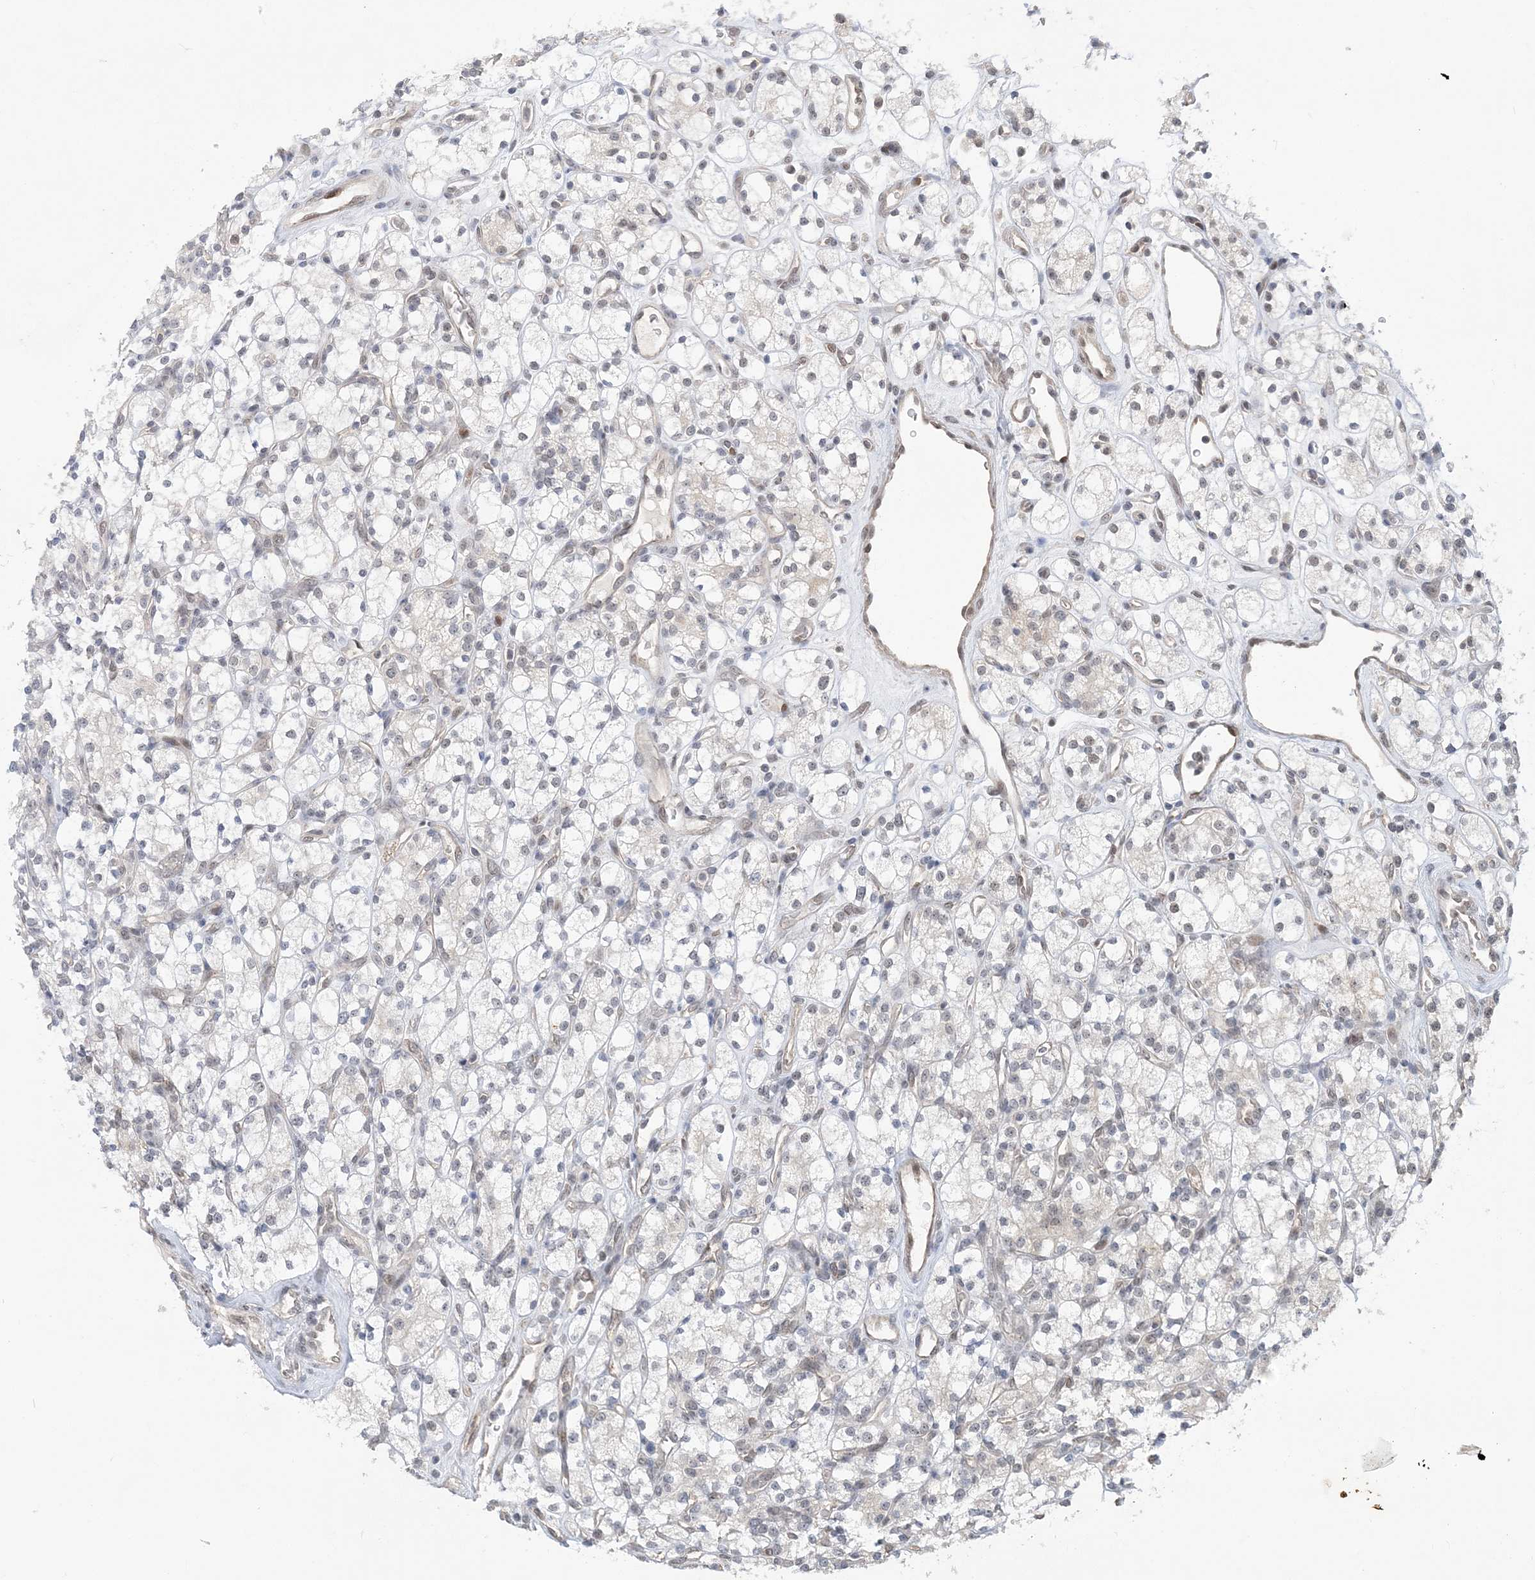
{"staining": {"intensity": "negative", "quantity": "none", "location": "none"}, "tissue": "renal cancer", "cell_type": "Tumor cells", "image_type": "cancer", "snomed": [{"axis": "morphology", "description": "Adenocarcinoma, NOS"}, {"axis": "topography", "description": "Kidney"}], "caption": "IHC micrograph of neoplastic tissue: human renal cancer stained with DAB (3,3'-diaminobenzidine) shows no significant protein expression in tumor cells.", "gene": "WAC", "patient": {"sex": "male", "age": 77}}